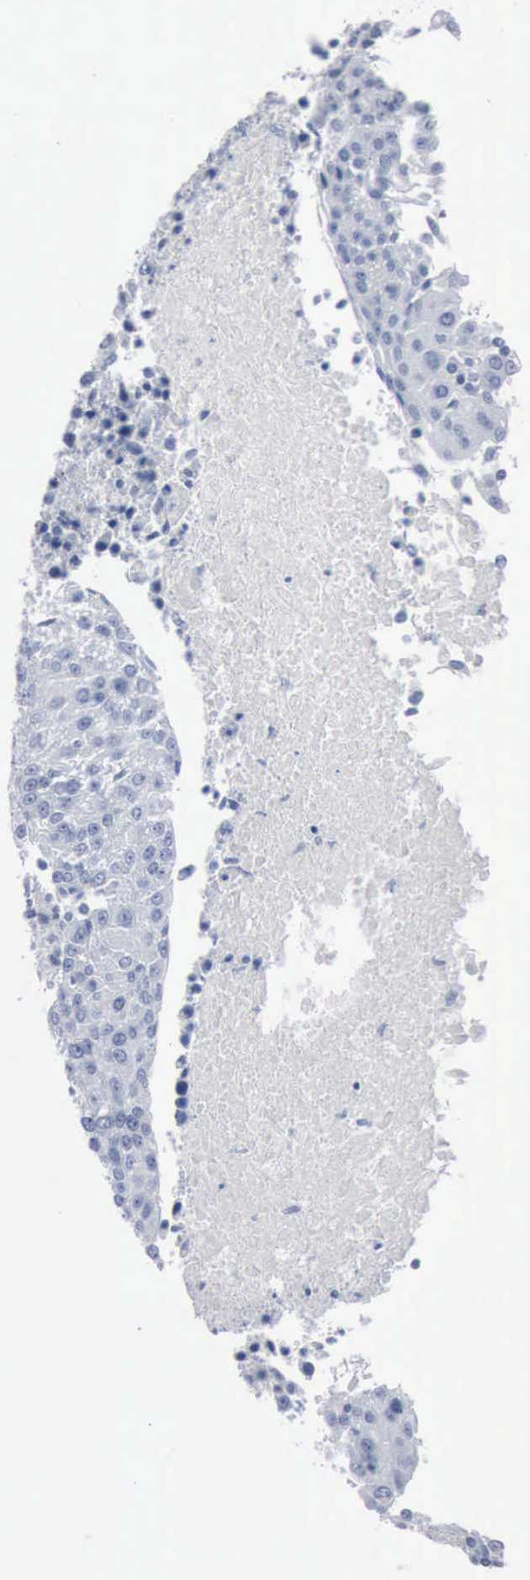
{"staining": {"intensity": "negative", "quantity": "none", "location": "none"}, "tissue": "urothelial cancer", "cell_type": "Tumor cells", "image_type": "cancer", "snomed": [{"axis": "morphology", "description": "Urothelial carcinoma, High grade"}, {"axis": "topography", "description": "Urinary bladder"}], "caption": "This is an immunohistochemistry photomicrograph of human urothelial cancer. There is no expression in tumor cells.", "gene": "FGF2", "patient": {"sex": "female", "age": 85}}